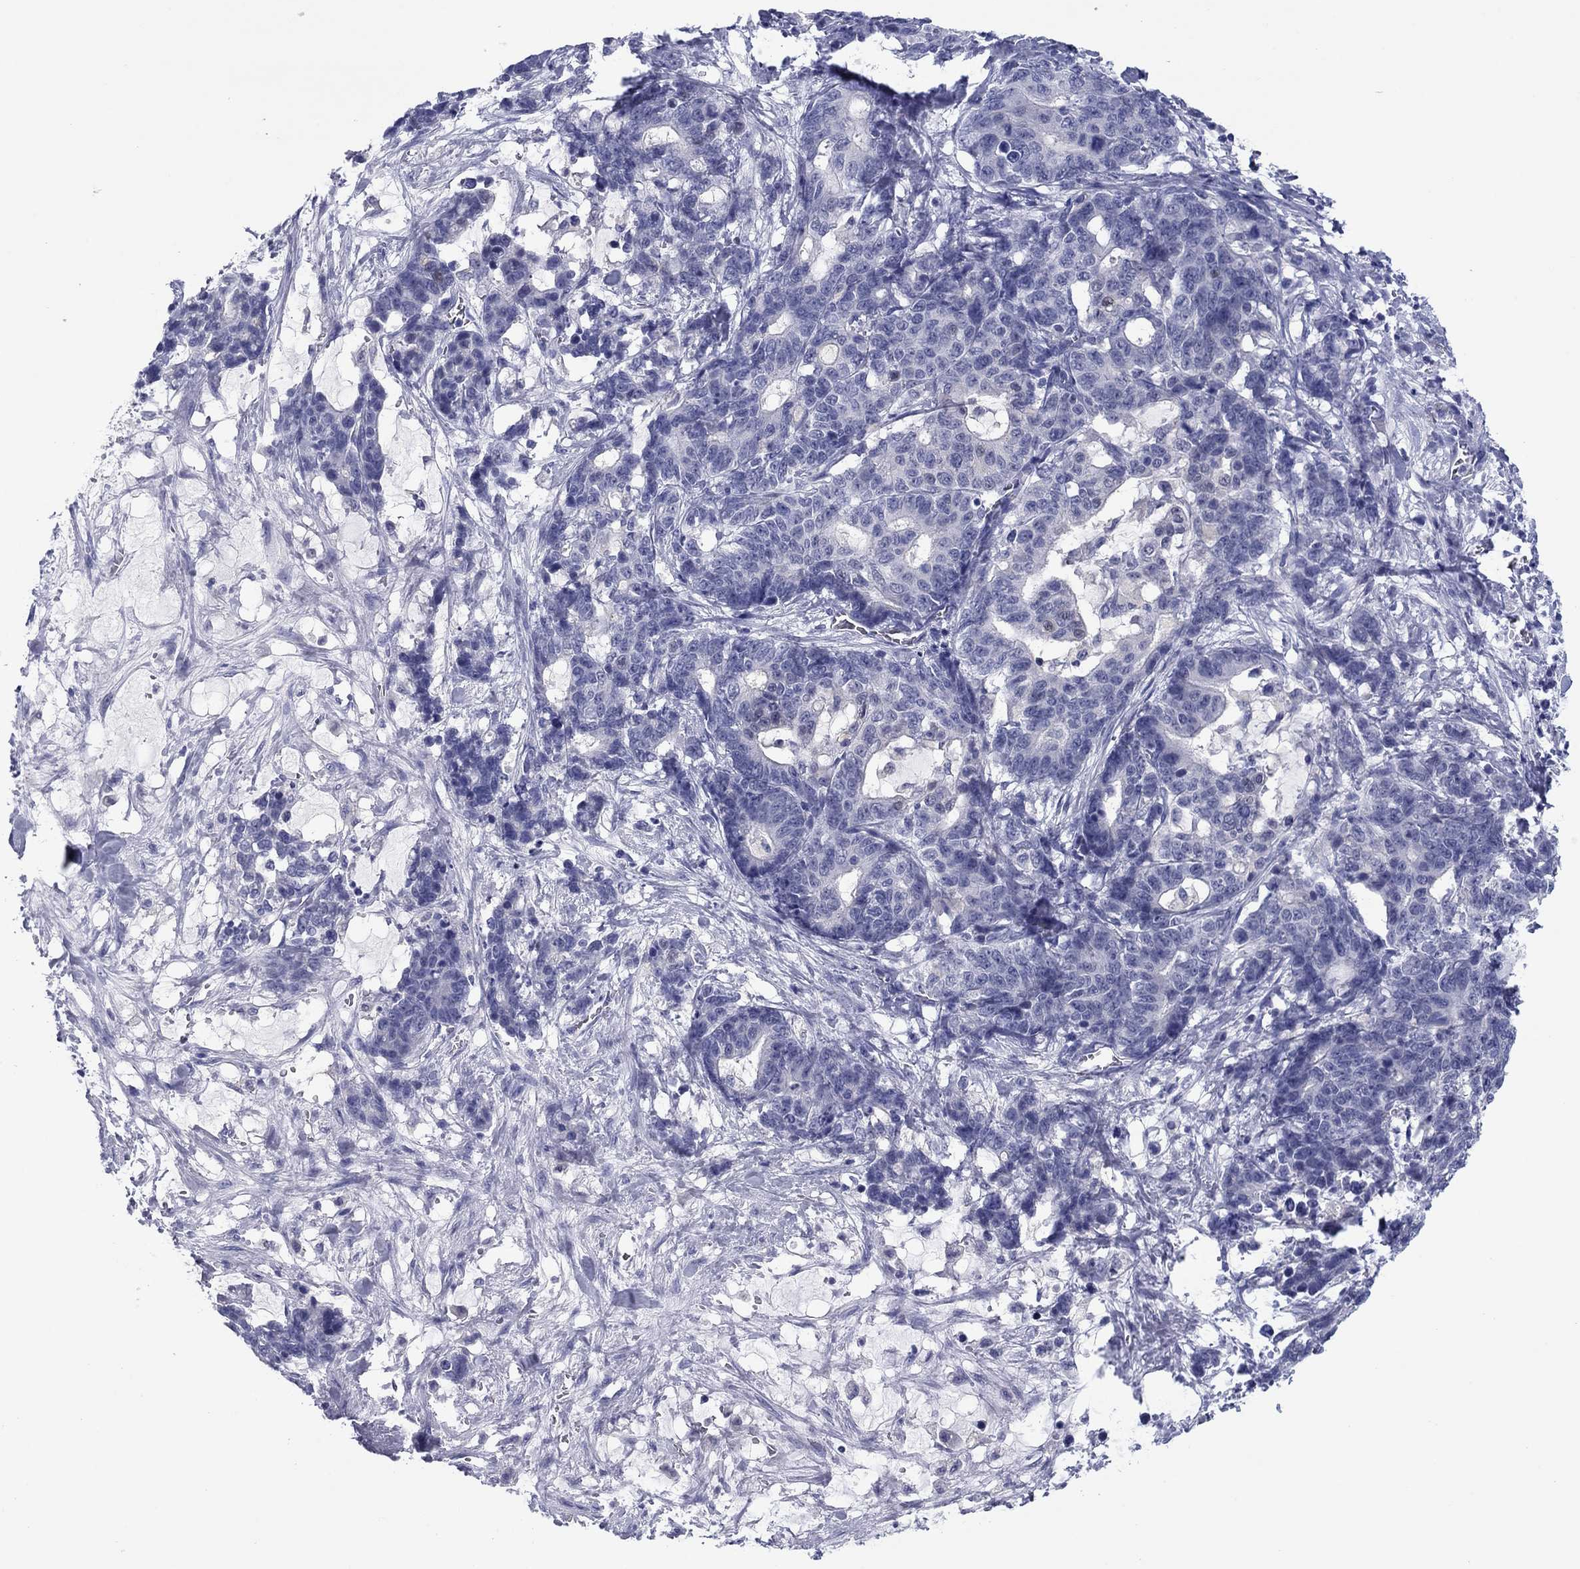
{"staining": {"intensity": "negative", "quantity": "none", "location": "none"}, "tissue": "stomach cancer", "cell_type": "Tumor cells", "image_type": "cancer", "snomed": [{"axis": "morphology", "description": "Normal tissue, NOS"}, {"axis": "morphology", "description": "Adenocarcinoma, NOS"}, {"axis": "topography", "description": "Stomach"}], "caption": "Immunohistochemistry photomicrograph of human stomach cancer stained for a protein (brown), which reveals no positivity in tumor cells.", "gene": "TCFL5", "patient": {"sex": "female", "age": 64}}